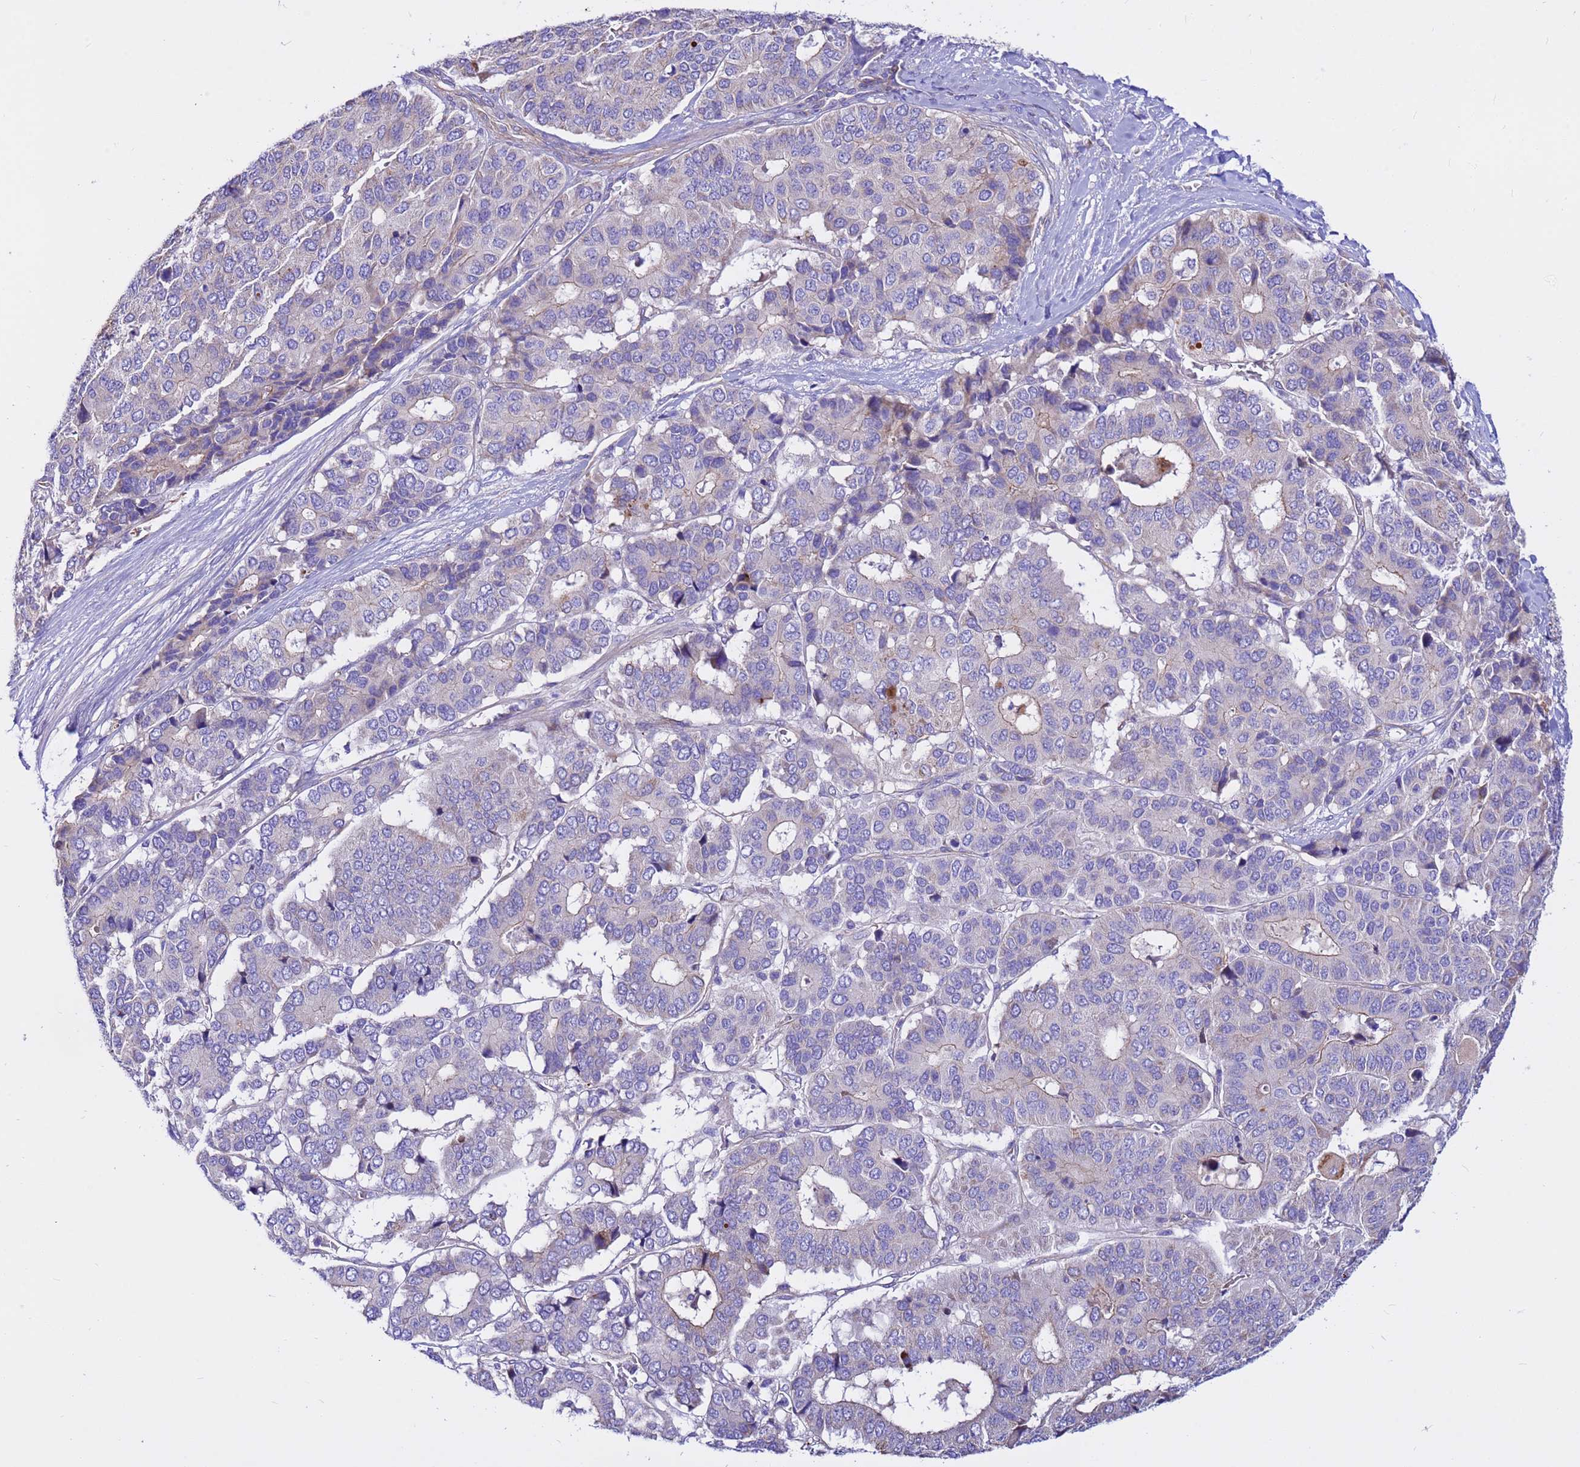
{"staining": {"intensity": "negative", "quantity": "none", "location": "none"}, "tissue": "pancreatic cancer", "cell_type": "Tumor cells", "image_type": "cancer", "snomed": [{"axis": "morphology", "description": "Adenocarcinoma, NOS"}, {"axis": "topography", "description": "Pancreas"}], "caption": "Human pancreatic cancer (adenocarcinoma) stained for a protein using IHC shows no expression in tumor cells.", "gene": "CRHBP", "patient": {"sex": "male", "age": 50}}